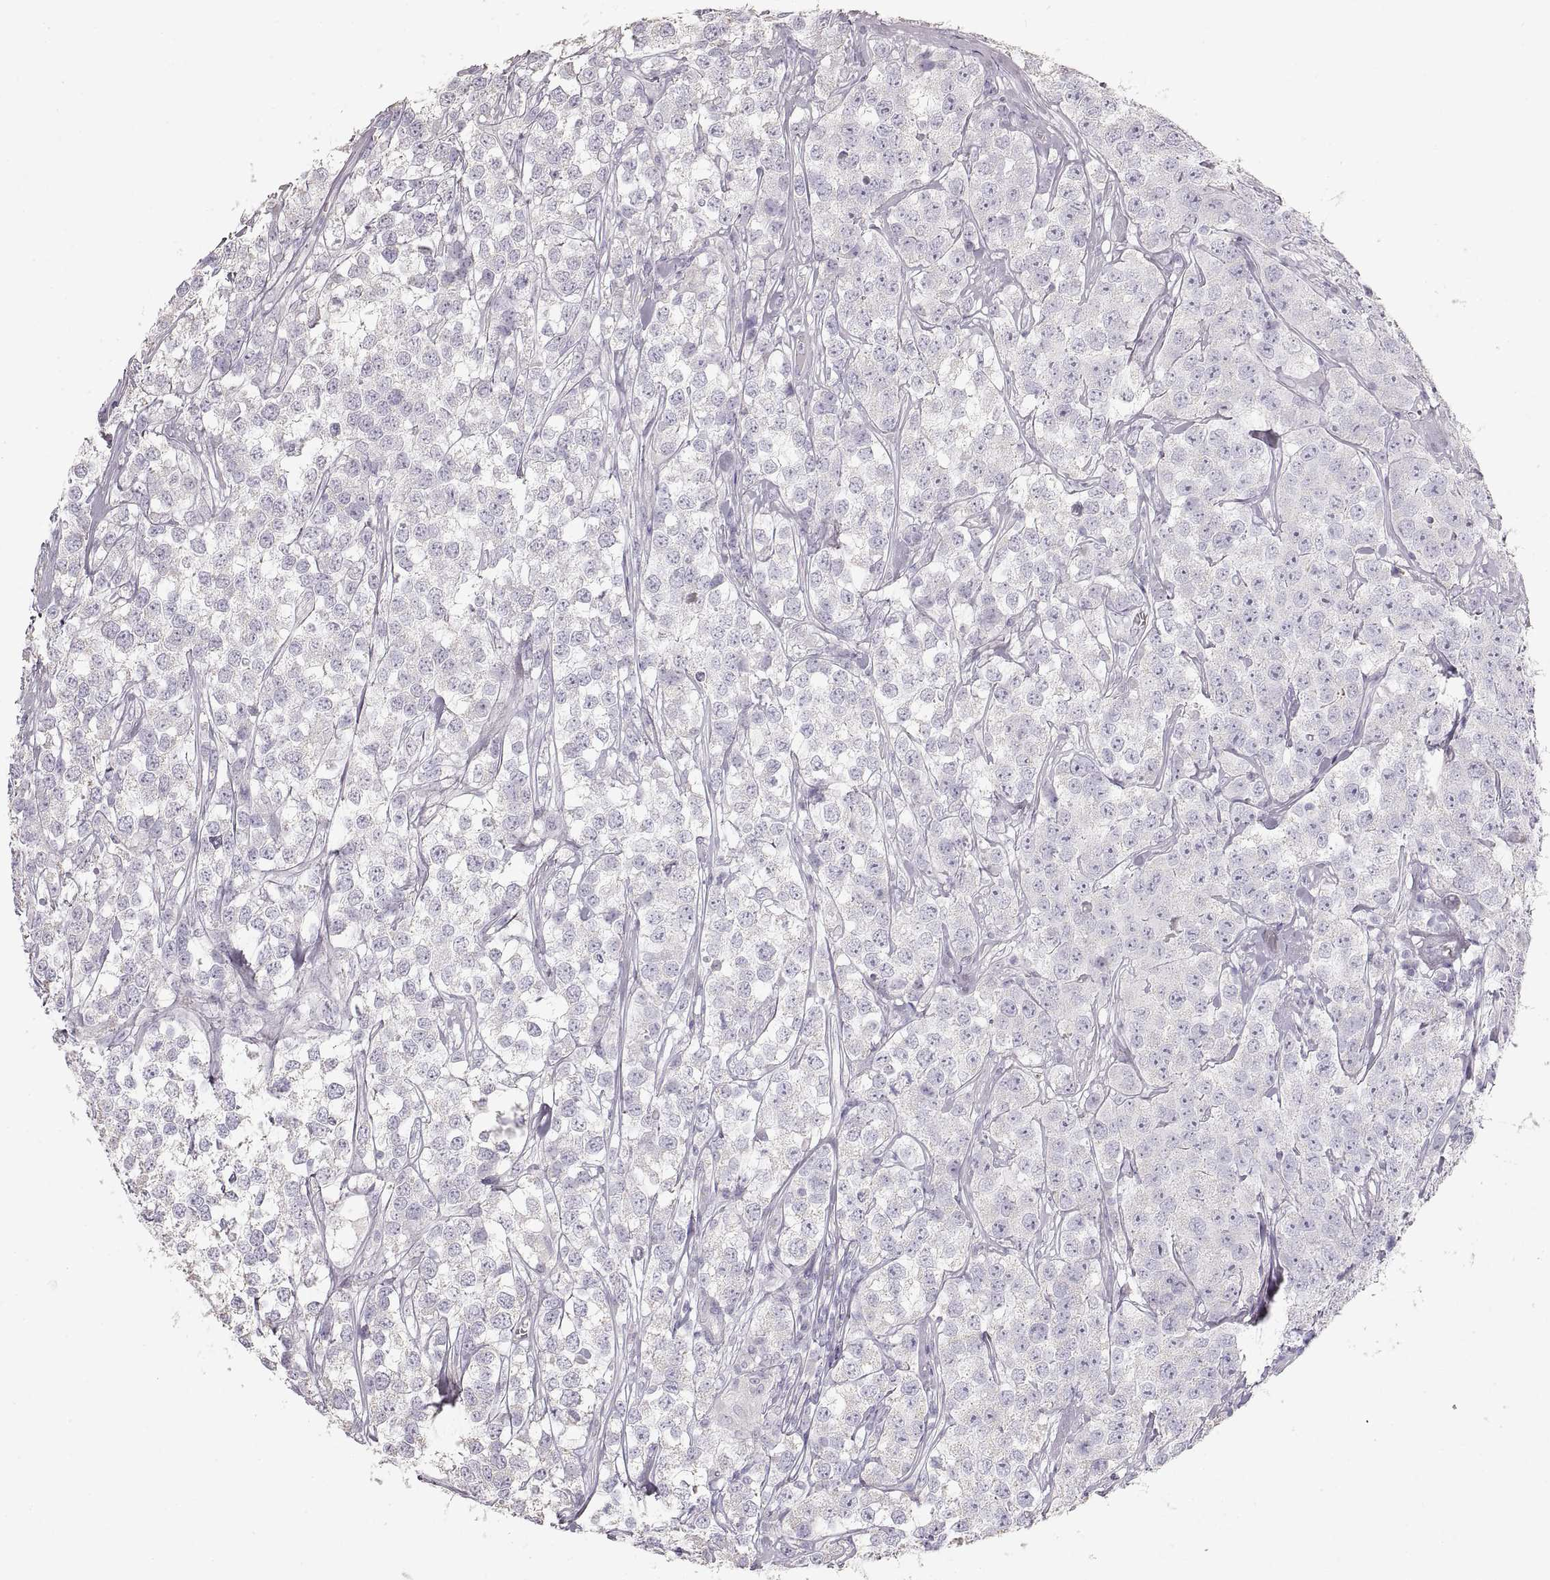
{"staining": {"intensity": "negative", "quantity": "none", "location": "none"}, "tissue": "testis cancer", "cell_type": "Tumor cells", "image_type": "cancer", "snomed": [{"axis": "morphology", "description": "Seminoma, NOS"}, {"axis": "topography", "description": "Testis"}], "caption": "IHC of human testis cancer exhibits no staining in tumor cells.", "gene": "ZP3", "patient": {"sex": "male", "age": 59}}